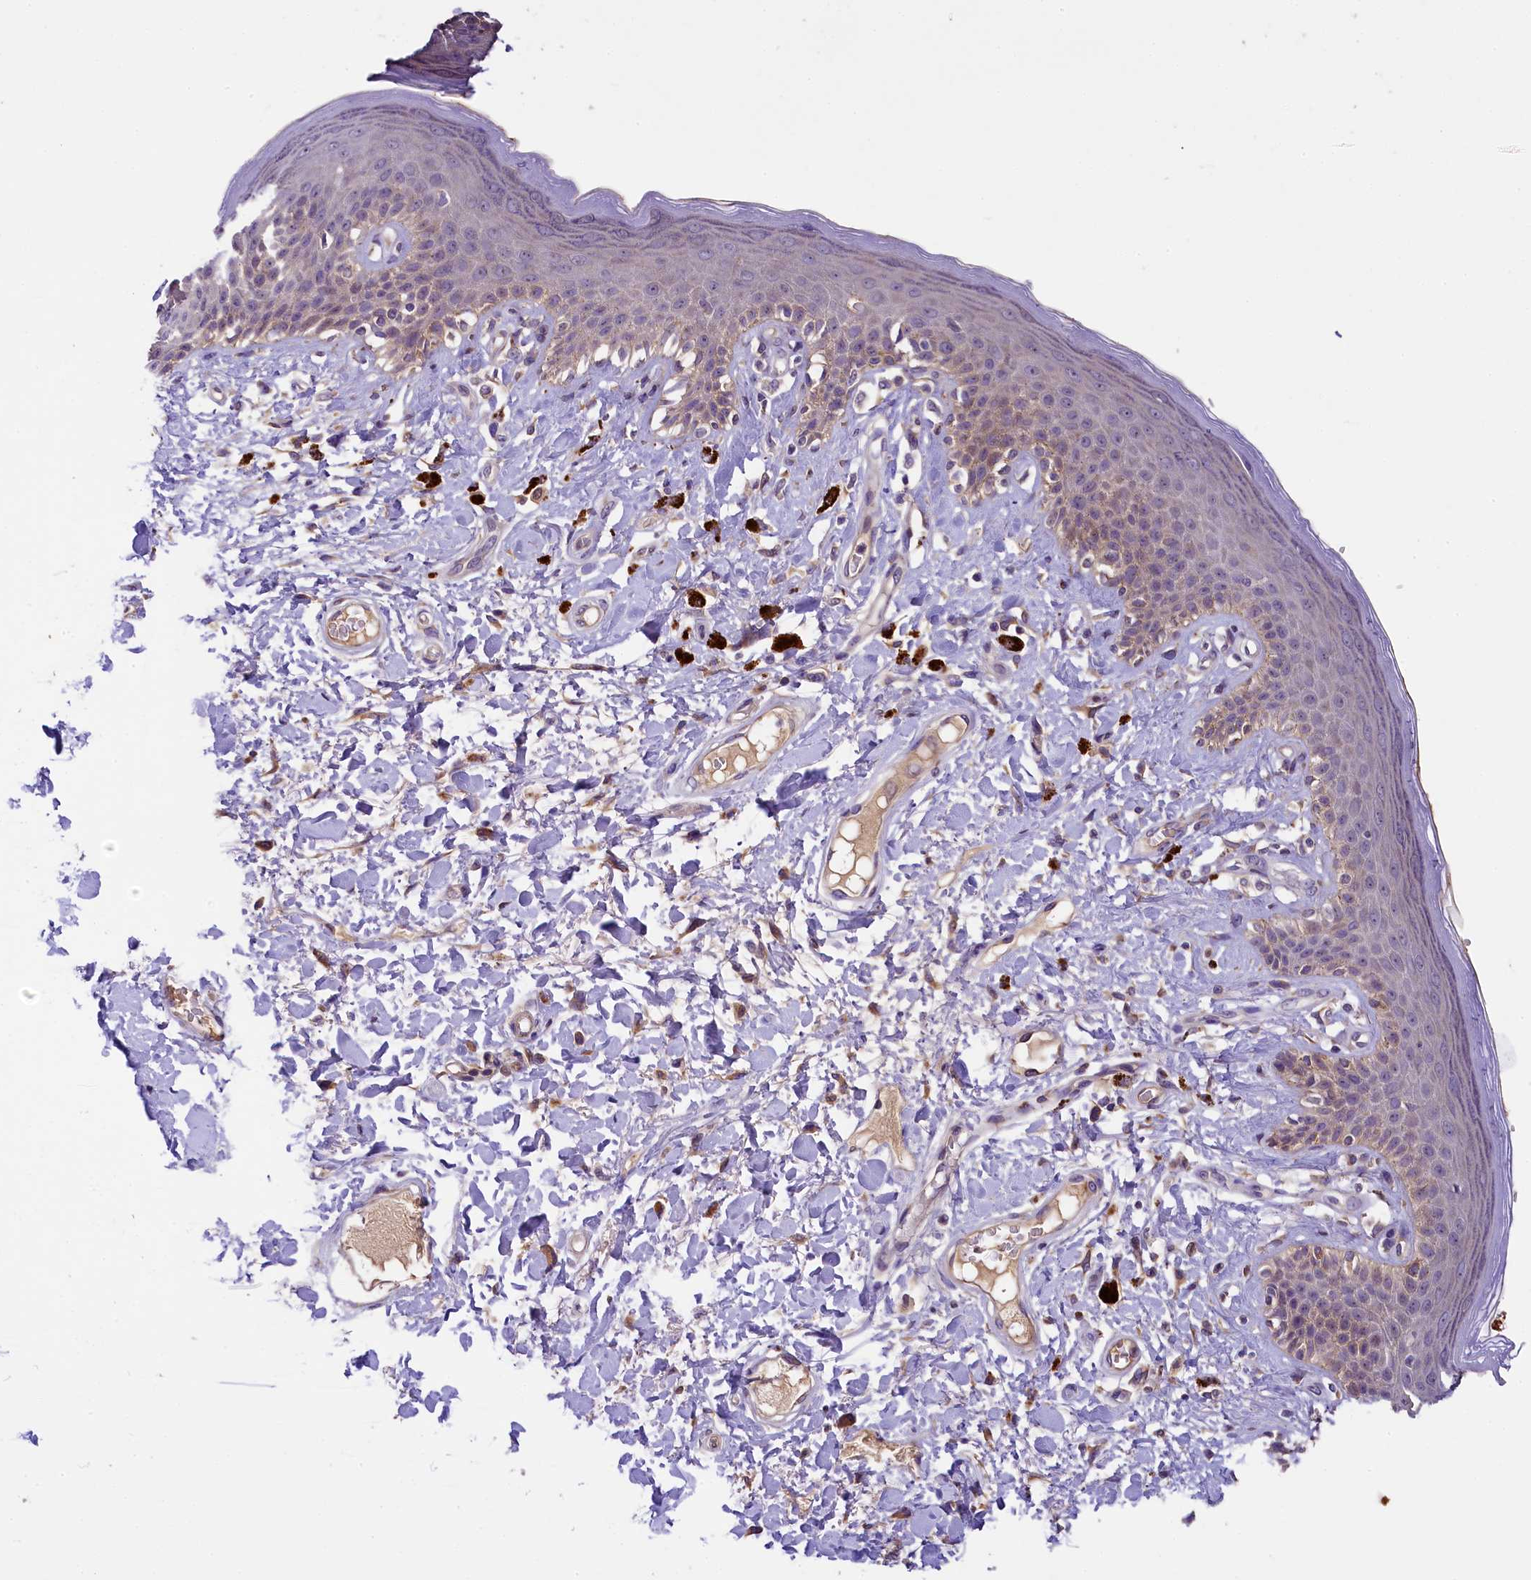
{"staining": {"intensity": "weak", "quantity": "<25%", "location": "cytoplasmic/membranous"}, "tissue": "skin", "cell_type": "Epidermal cells", "image_type": "normal", "snomed": [{"axis": "morphology", "description": "Normal tissue, NOS"}, {"axis": "topography", "description": "Anal"}], "caption": "Human skin stained for a protein using immunohistochemistry (IHC) displays no staining in epidermal cells.", "gene": "UBXN6", "patient": {"sex": "female", "age": 78}}